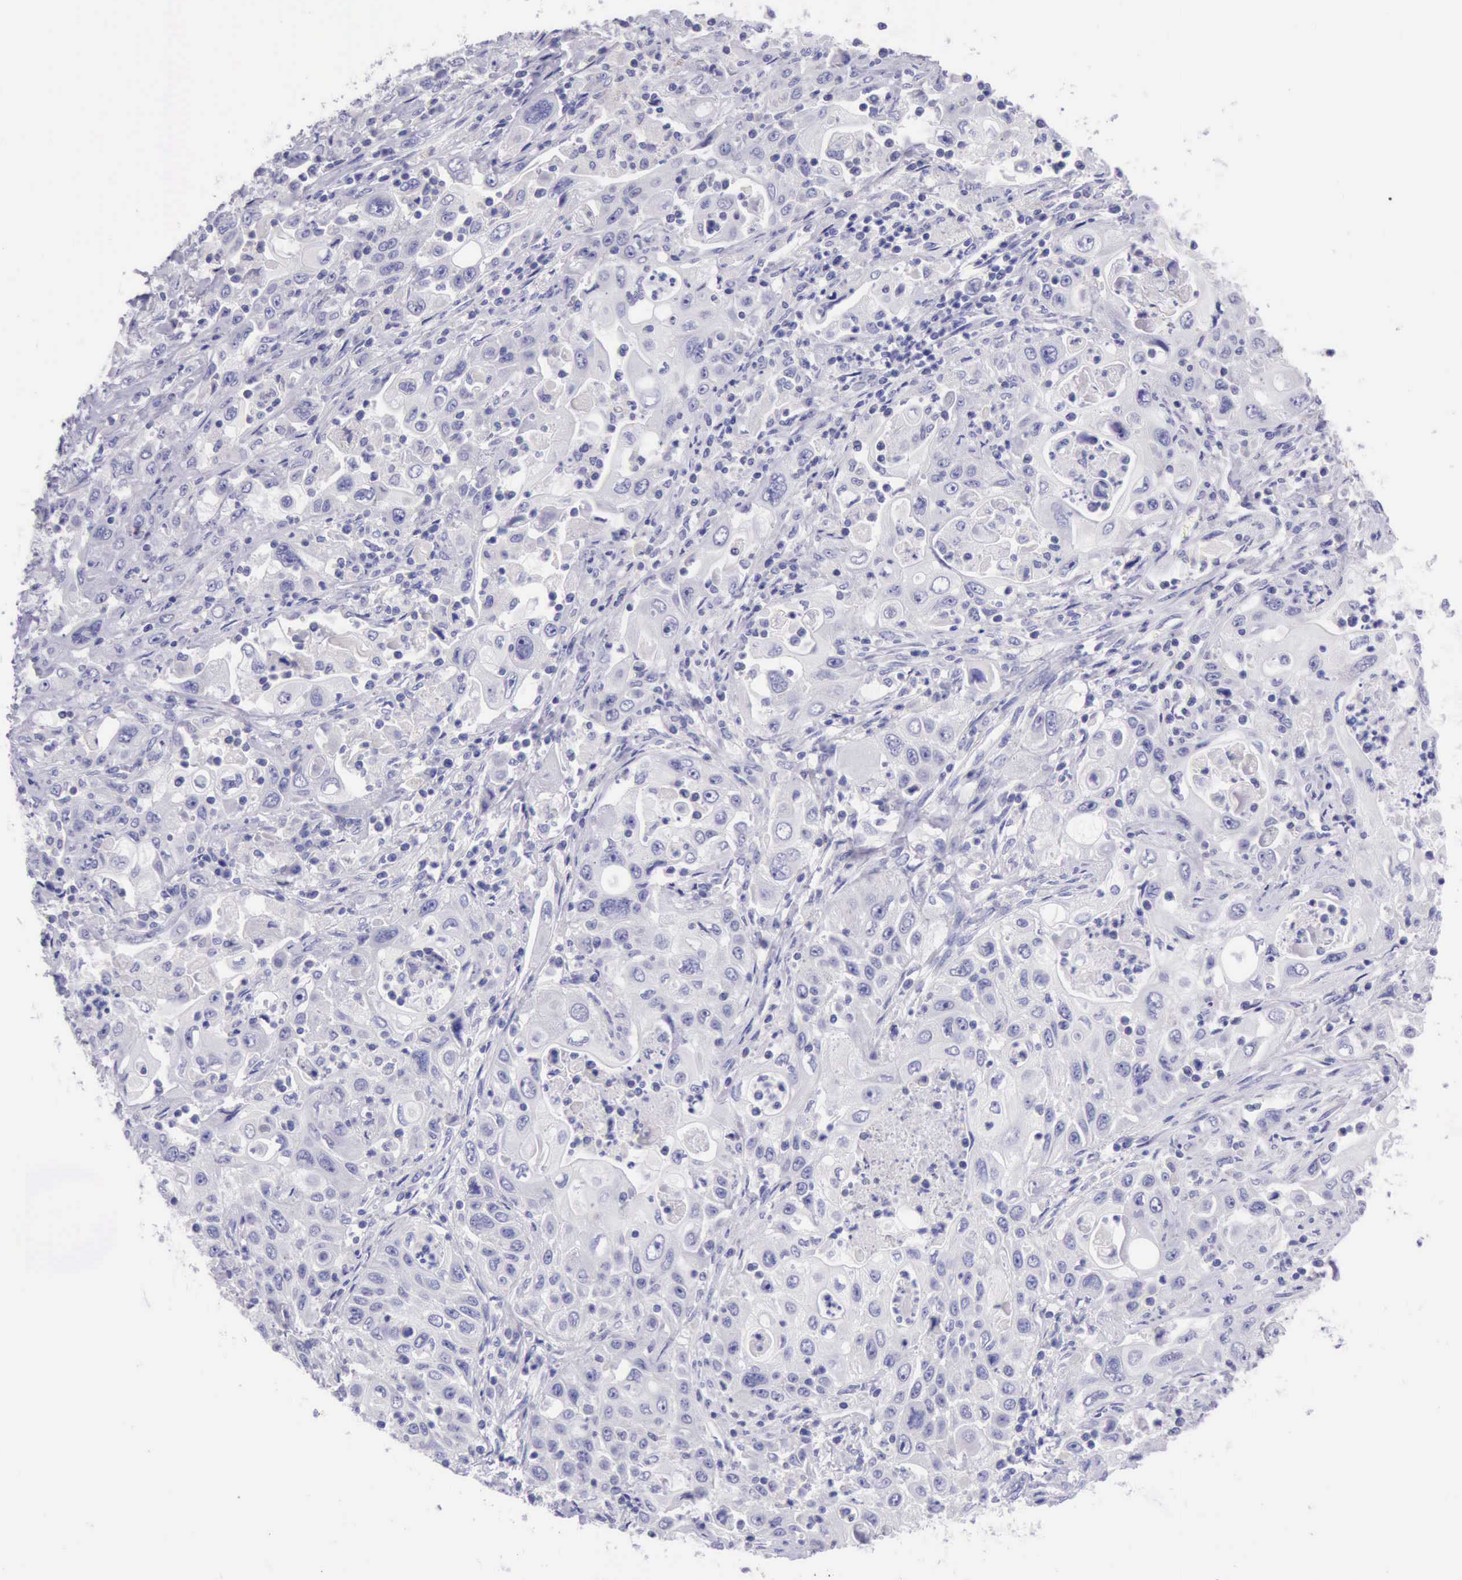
{"staining": {"intensity": "negative", "quantity": "none", "location": "none"}, "tissue": "pancreatic cancer", "cell_type": "Tumor cells", "image_type": "cancer", "snomed": [{"axis": "morphology", "description": "Adenocarcinoma, NOS"}, {"axis": "topography", "description": "Pancreas"}], "caption": "Immunohistochemistry (IHC) photomicrograph of neoplastic tissue: pancreatic adenocarcinoma stained with DAB demonstrates no significant protein staining in tumor cells.", "gene": "LRFN5", "patient": {"sex": "male", "age": 70}}